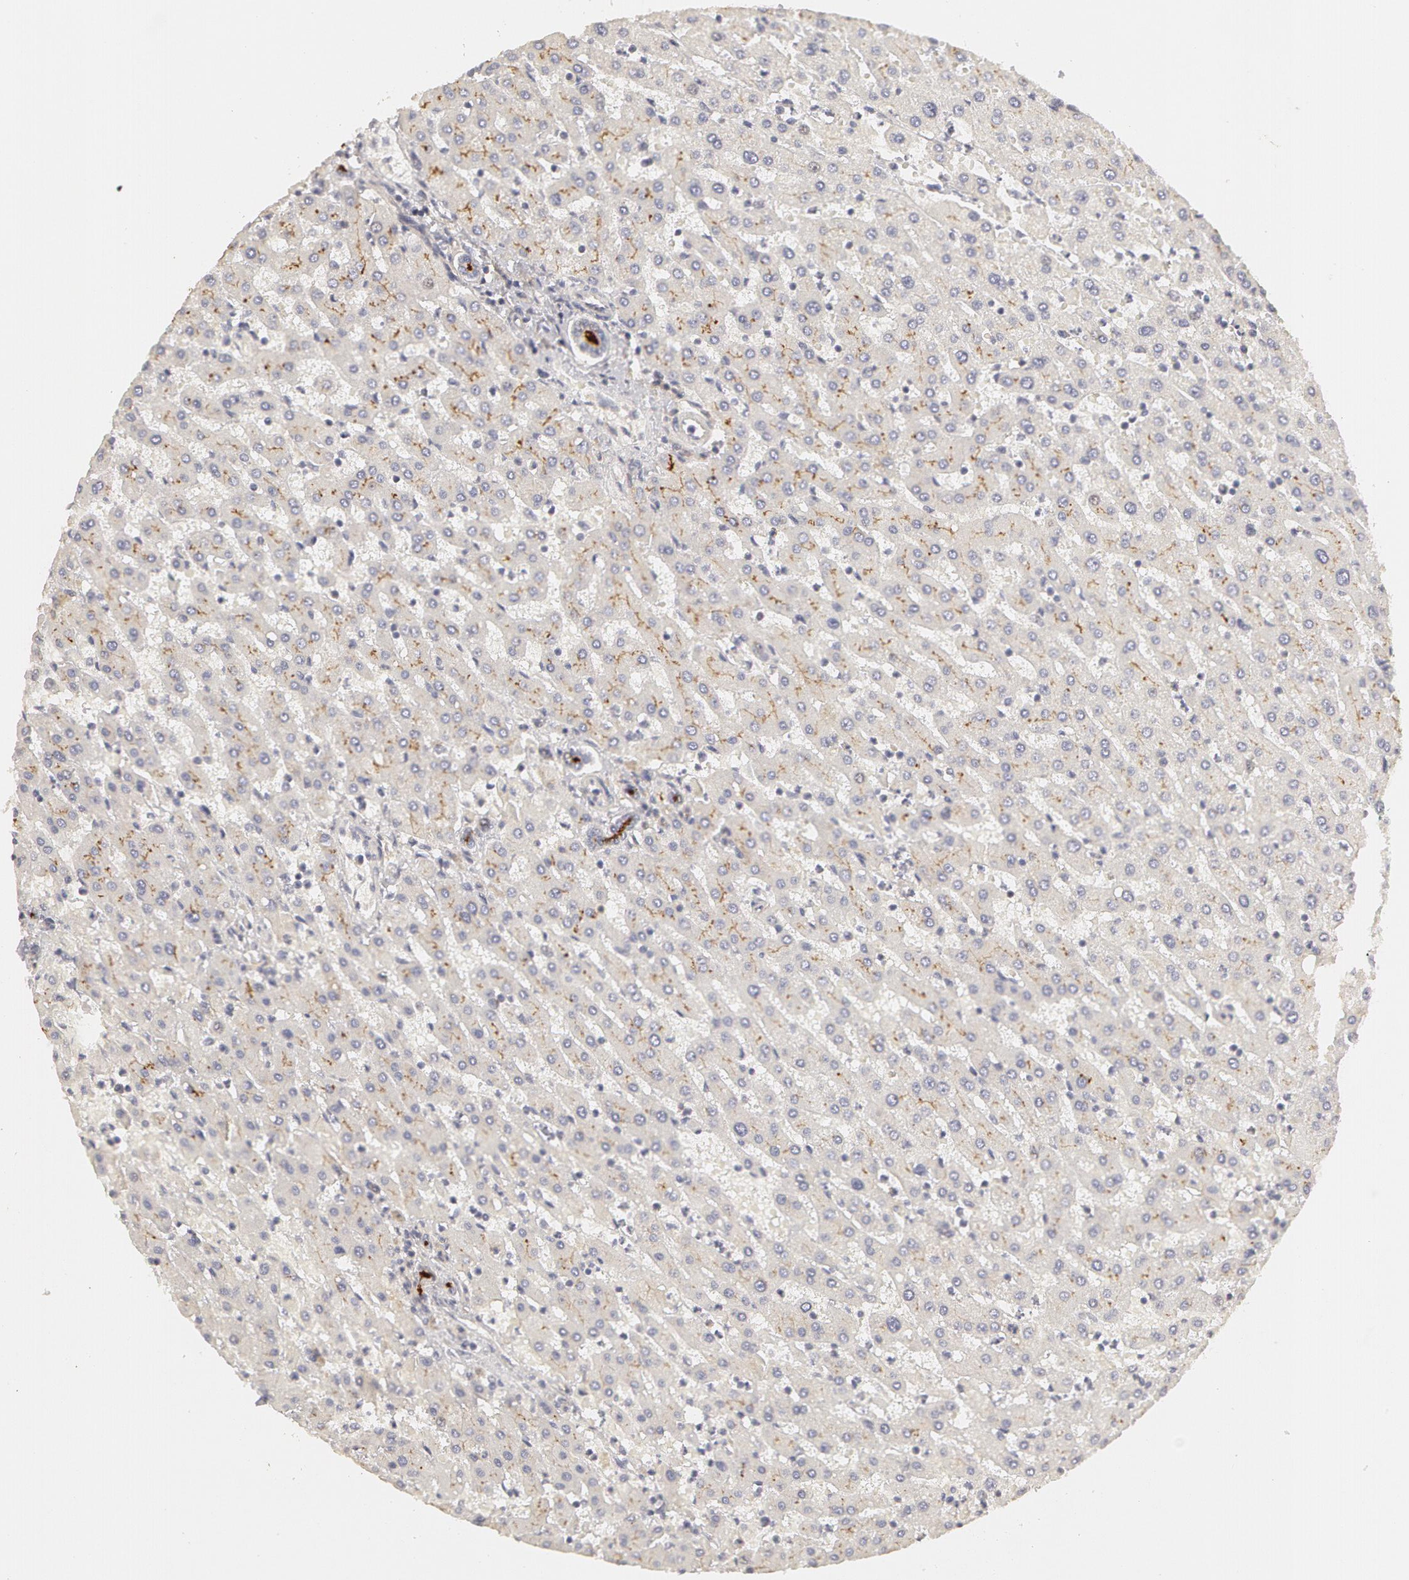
{"staining": {"intensity": "moderate", "quantity": "25%-75%", "location": "cytoplasmic/membranous"}, "tissue": "liver", "cell_type": "Cholangiocytes", "image_type": "normal", "snomed": [{"axis": "morphology", "description": "Normal tissue, NOS"}, {"axis": "topography", "description": "Liver"}], "caption": "Immunohistochemistry photomicrograph of benign liver: human liver stained using IHC demonstrates medium levels of moderate protein expression localized specifically in the cytoplasmic/membranous of cholangiocytes, appearing as a cytoplasmic/membranous brown color.", "gene": "ABCB1", "patient": {"sex": "female", "age": 30}}